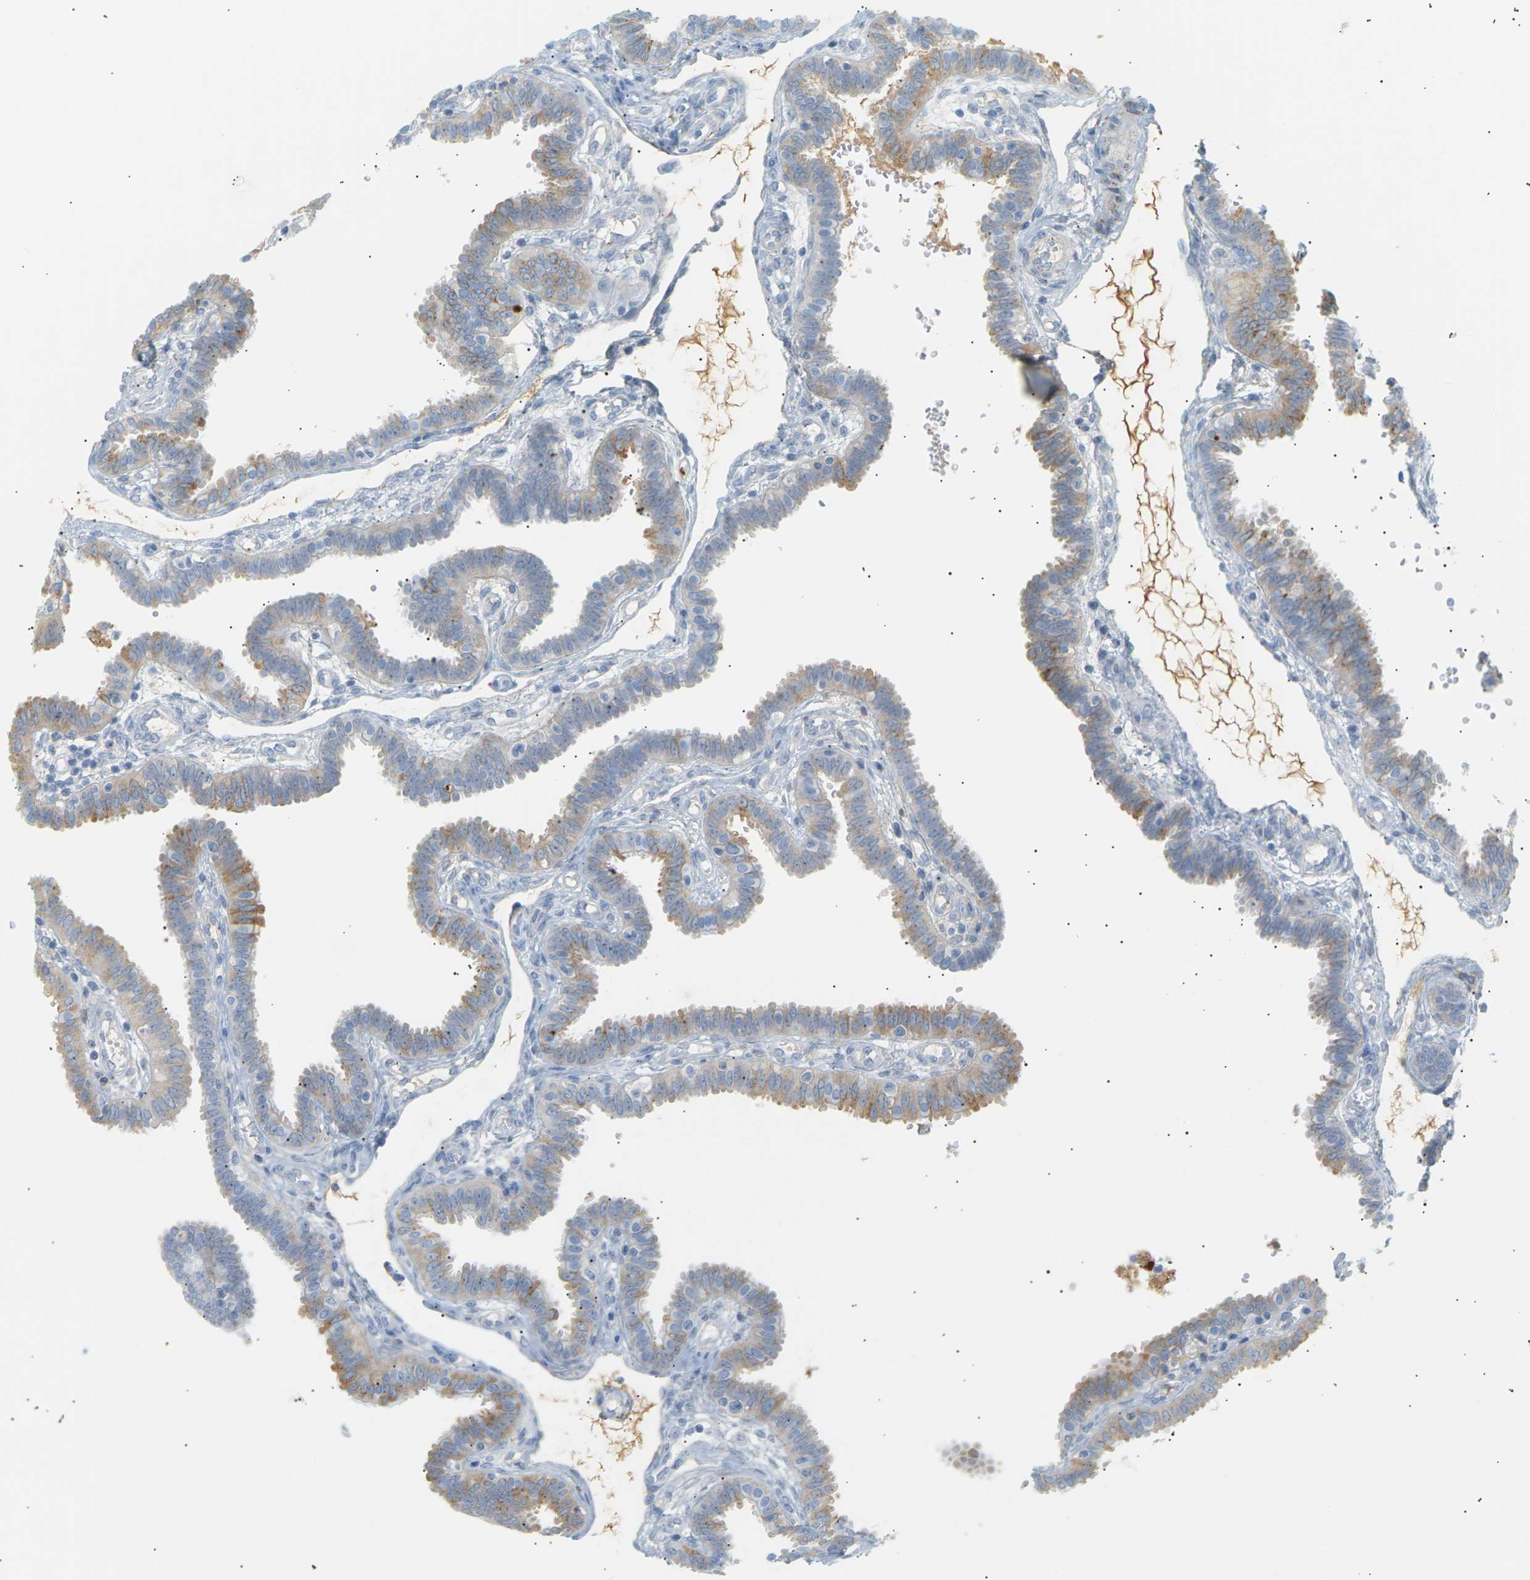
{"staining": {"intensity": "moderate", "quantity": ">75%", "location": "cytoplasmic/membranous"}, "tissue": "fallopian tube", "cell_type": "Glandular cells", "image_type": "normal", "snomed": [{"axis": "morphology", "description": "Normal tissue, NOS"}, {"axis": "topography", "description": "Fallopian tube"}], "caption": "IHC of unremarkable fallopian tube demonstrates medium levels of moderate cytoplasmic/membranous expression in about >75% of glandular cells. The staining is performed using DAB brown chromogen to label protein expression. The nuclei are counter-stained blue using hematoxylin.", "gene": "CLU", "patient": {"sex": "female", "age": 32}}